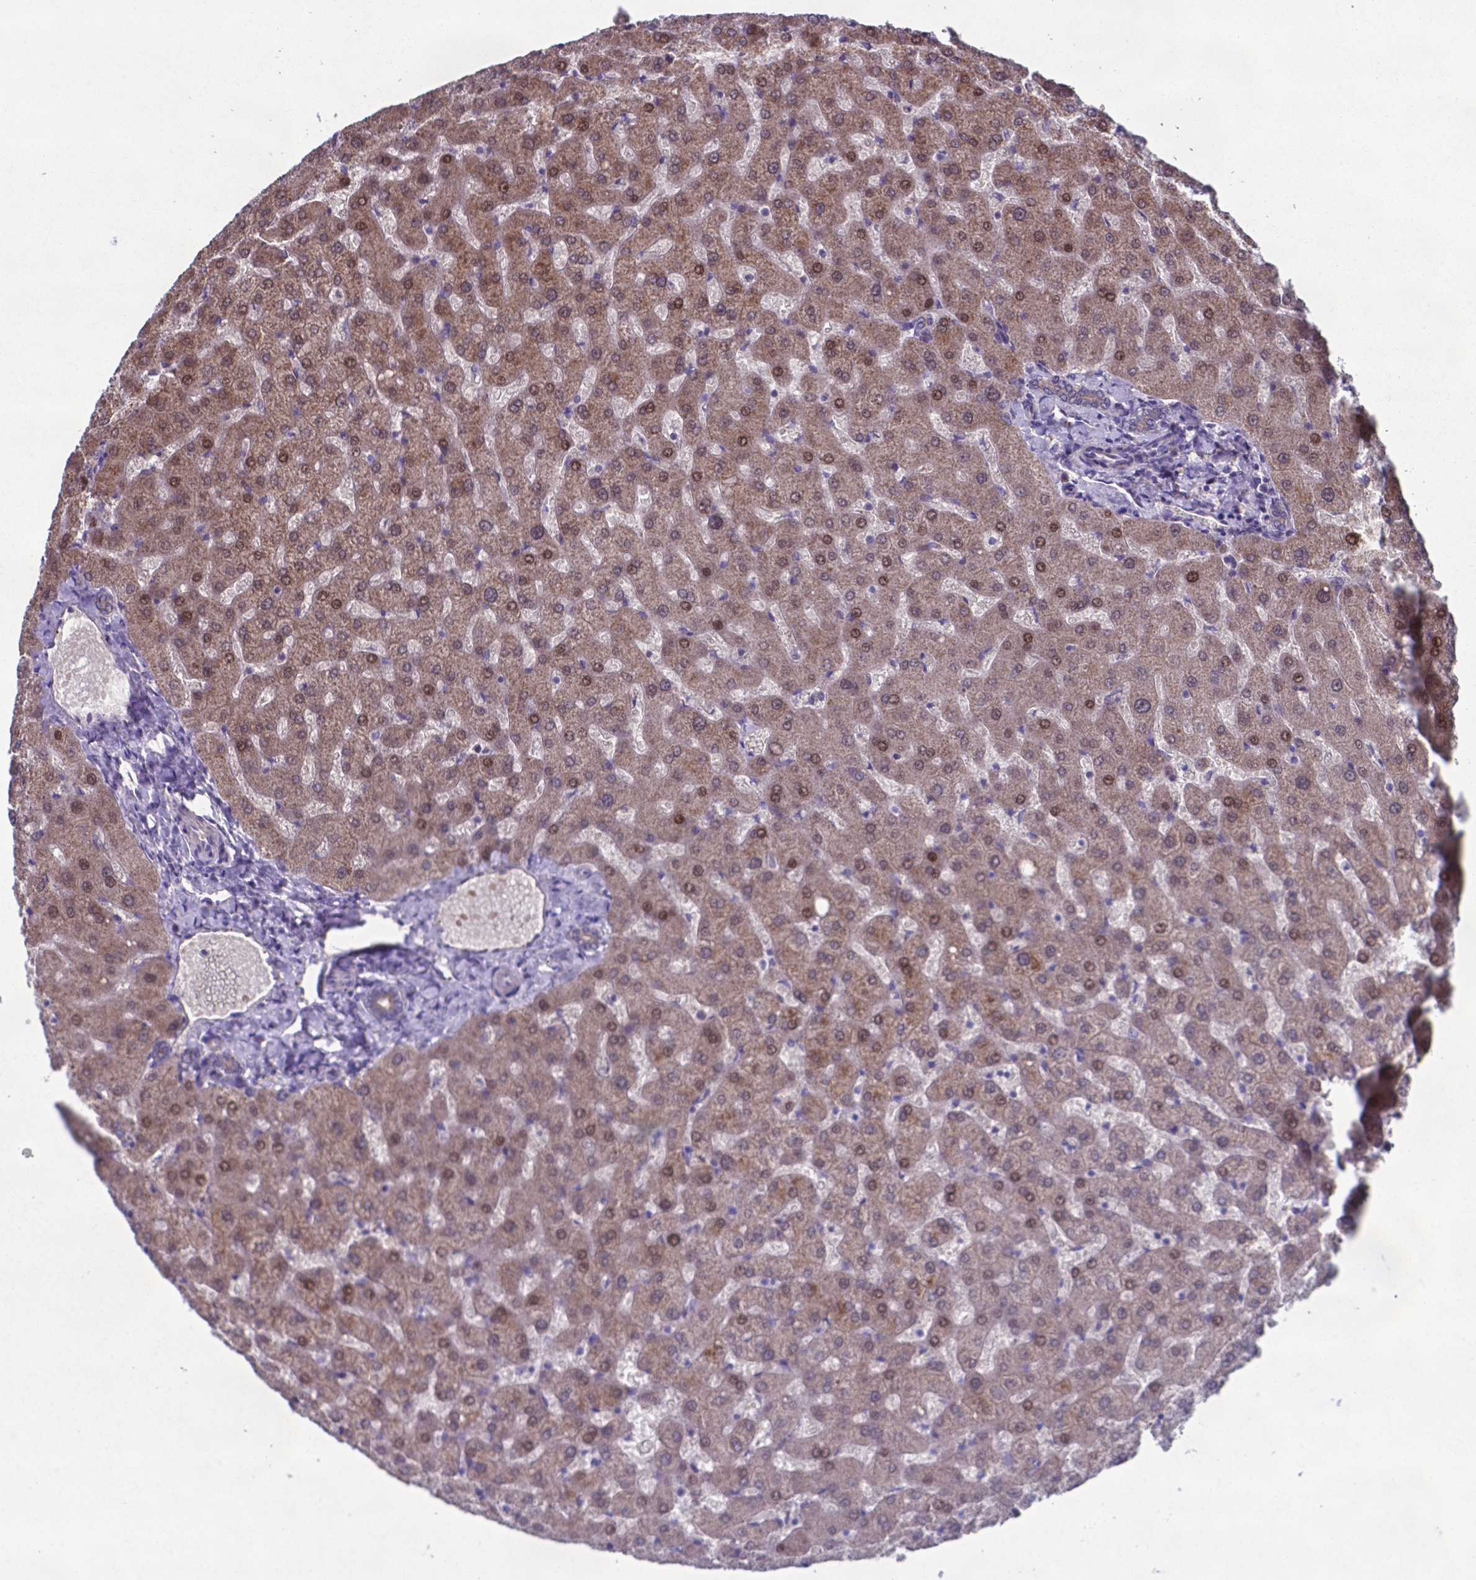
{"staining": {"intensity": "weak", "quantity": ">75%", "location": "cytoplasmic/membranous"}, "tissue": "liver", "cell_type": "Cholangiocytes", "image_type": "normal", "snomed": [{"axis": "morphology", "description": "Normal tissue, NOS"}, {"axis": "topography", "description": "Liver"}], "caption": "DAB (3,3'-diaminobenzidine) immunohistochemical staining of benign liver demonstrates weak cytoplasmic/membranous protein expression in about >75% of cholangiocytes.", "gene": "TYRO3", "patient": {"sex": "female", "age": 50}}